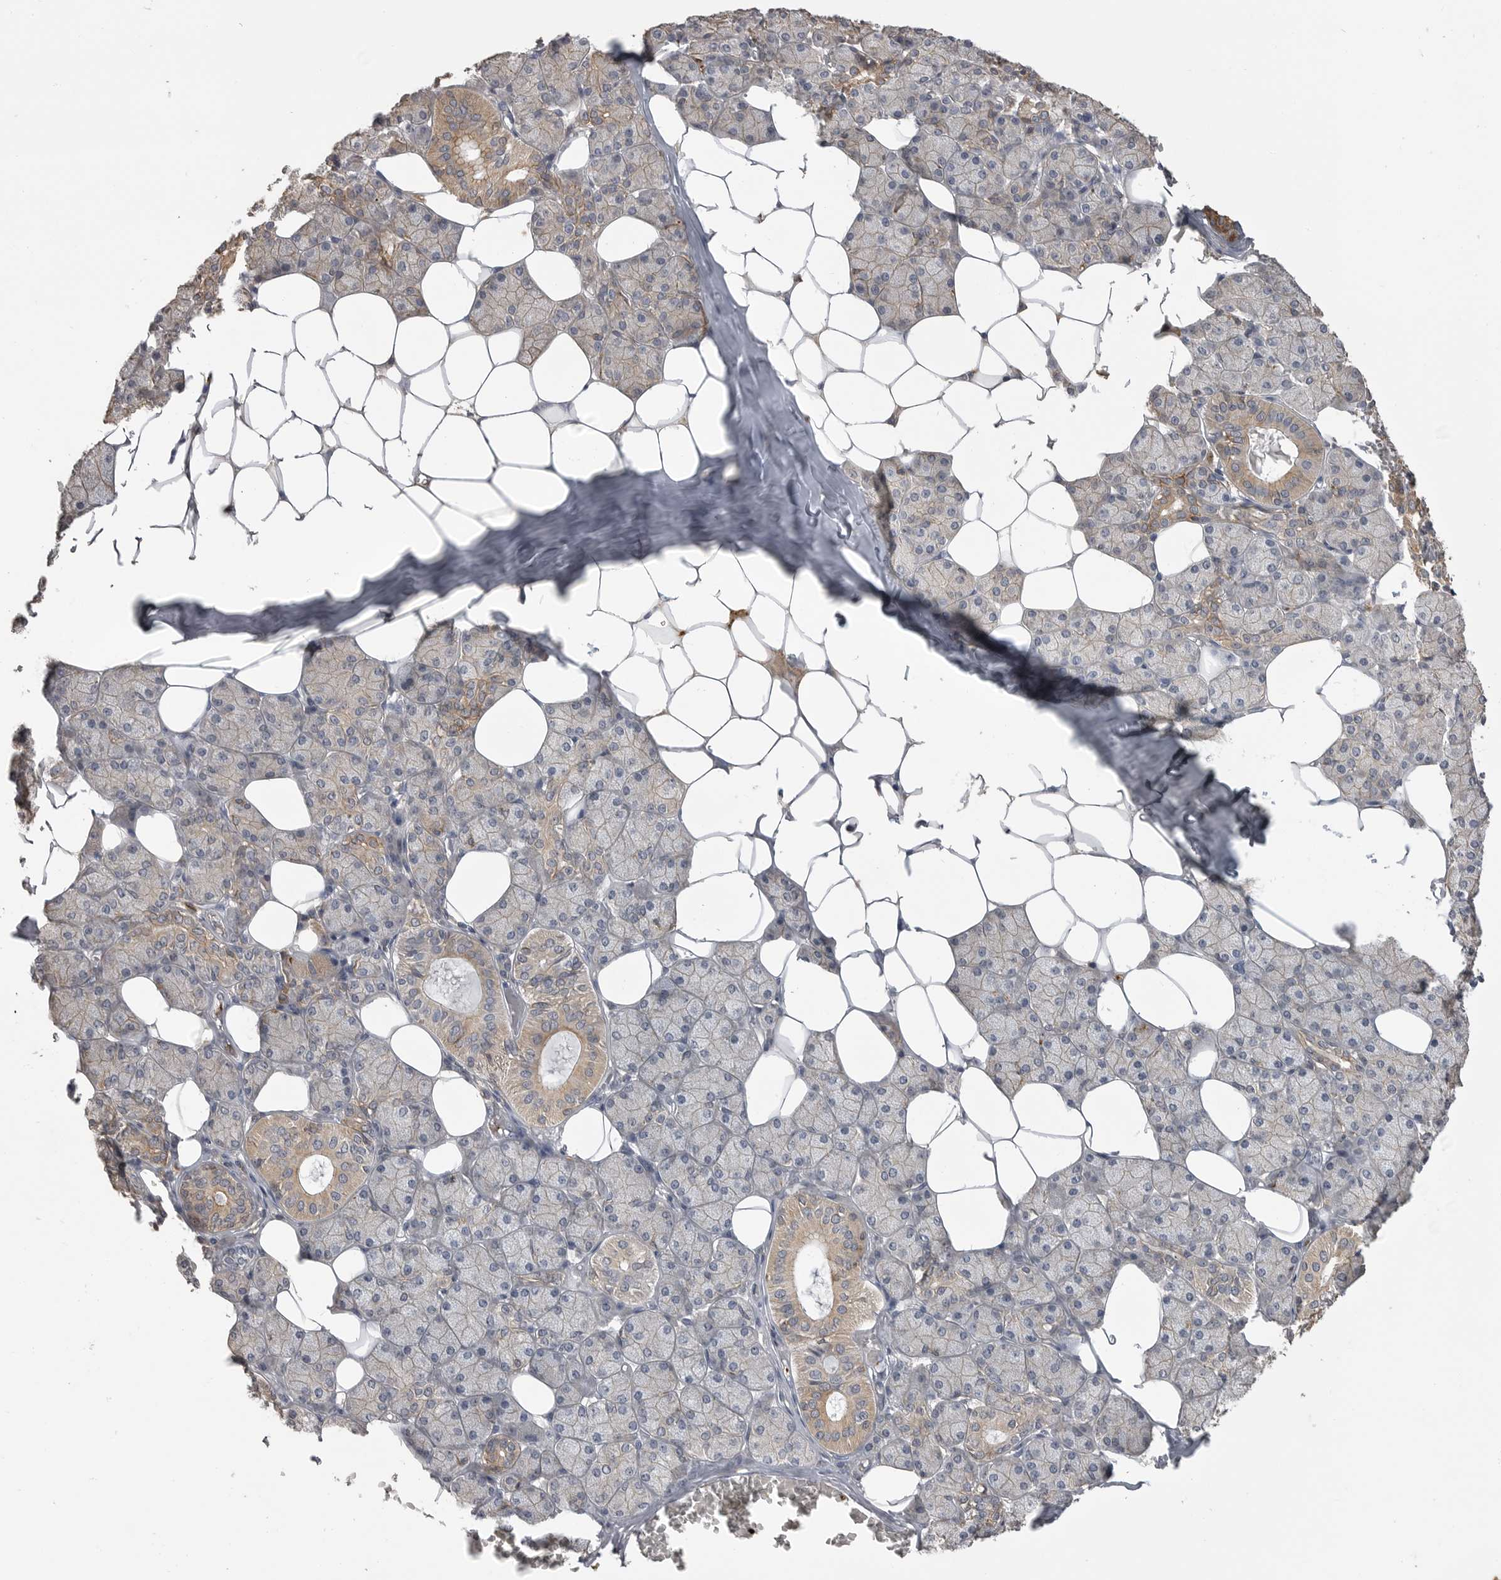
{"staining": {"intensity": "weak", "quantity": ">75%", "location": "cytoplasmic/membranous"}, "tissue": "salivary gland", "cell_type": "Glandular cells", "image_type": "normal", "snomed": [{"axis": "morphology", "description": "Normal tissue, NOS"}, {"axis": "topography", "description": "Salivary gland"}], "caption": "DAB (3,3'-diaminobenzidine) immunohistochemical staining of unremarkable human salivary gland displays weak cytoplasmic/membranous protein positivity in approximately >75% of glandular cells.", "gene": "CMTM6", "patient": {"sex": "female", "age": 33}}